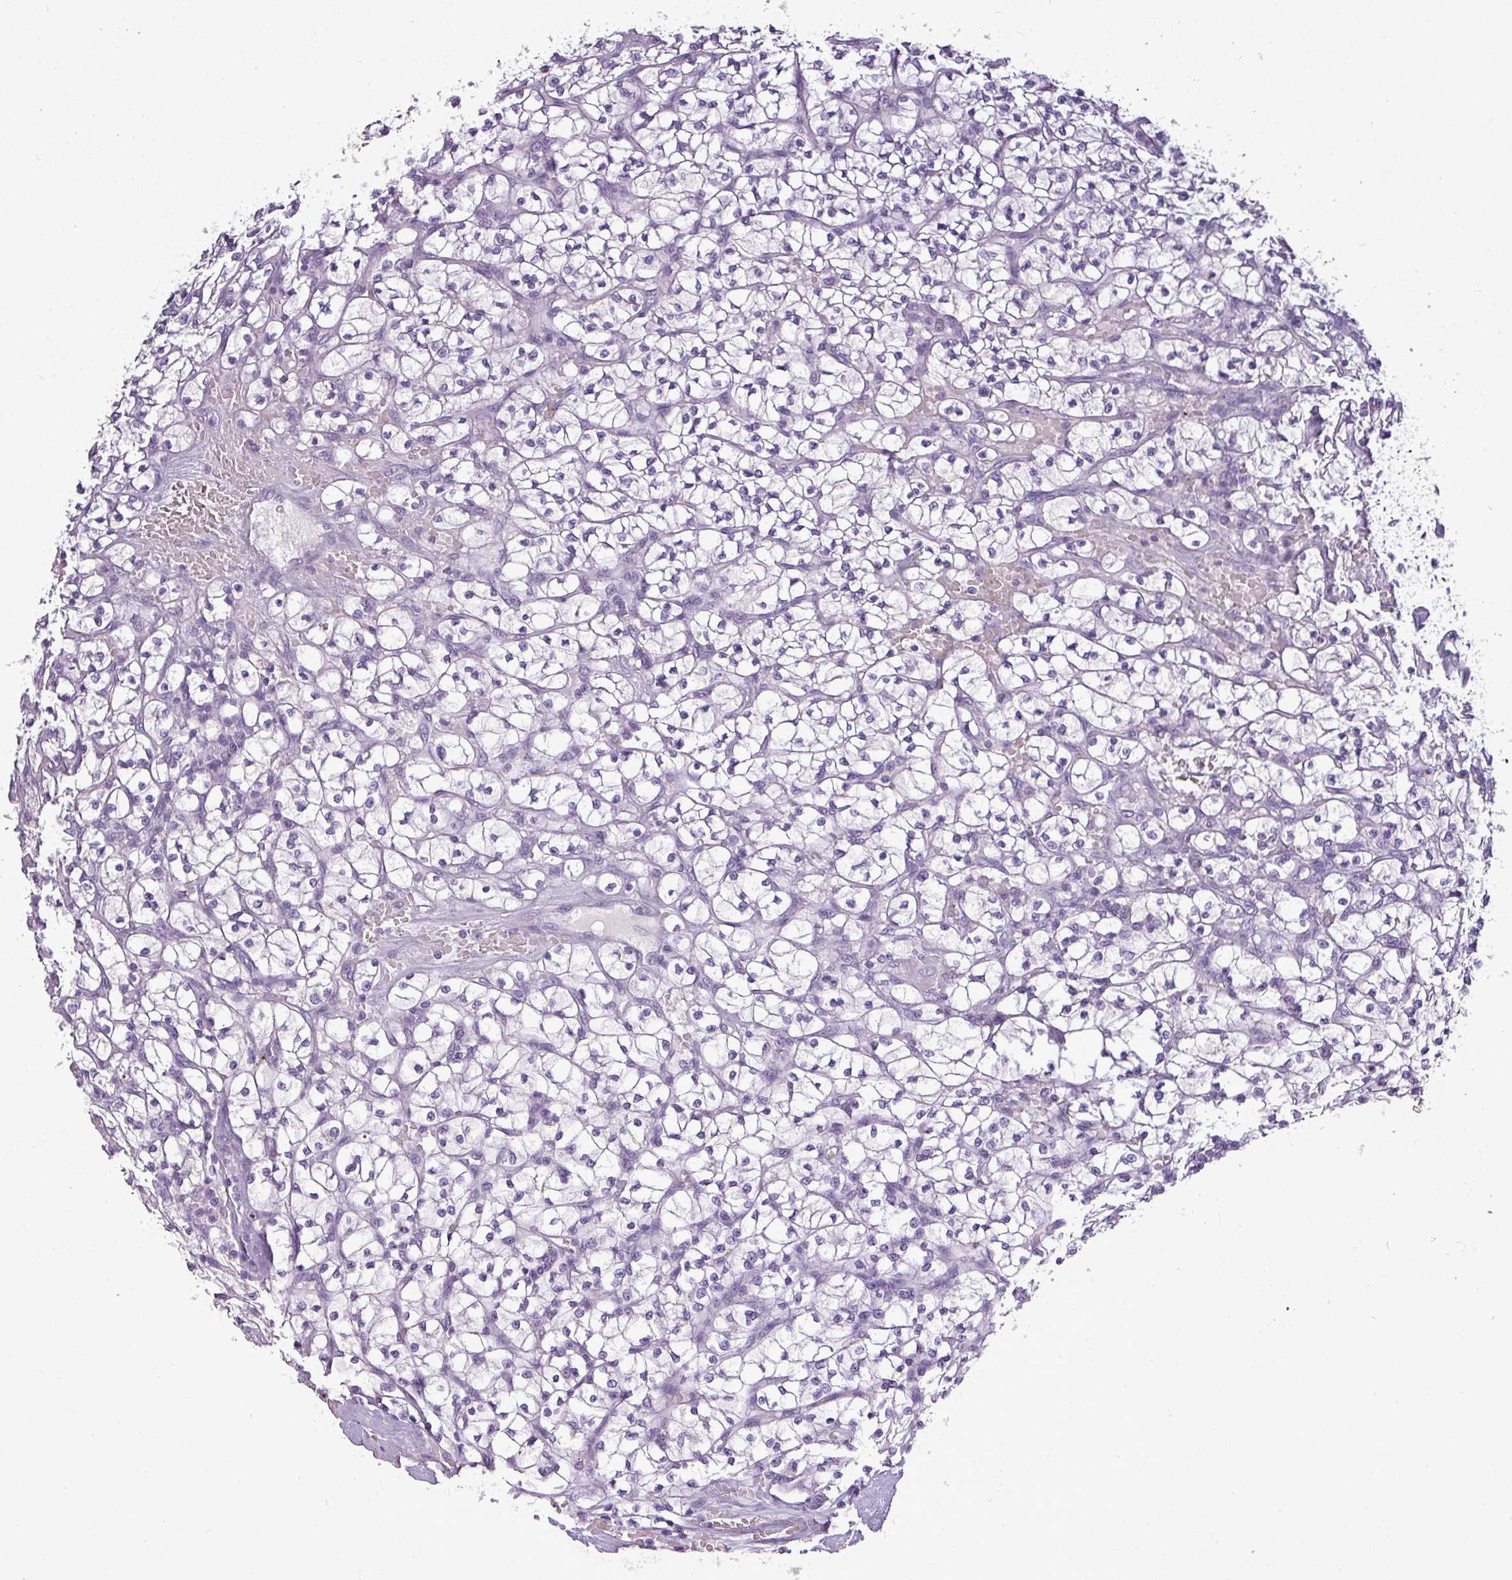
{"staining": {"intensity": "negative", "quantity": "none", "location": "none"}, "tissue": "renal cancer", "cell_type": "Tumor cells", "image_type": "cancer", "snomed": [{"axis": "morphology", "description": "Adenocarcinoma, NOS"}, {"axis": "topography", "description": "Kidney"}], "caption": "Immunohistochemistry micrograph of neoplastic tissue: adenocarcinoma (renal) stained with DAB reveals no significant protein staining in tumor cells.", "gene": "TMEM91", "patient": {"sex": "female", "age": 64}}